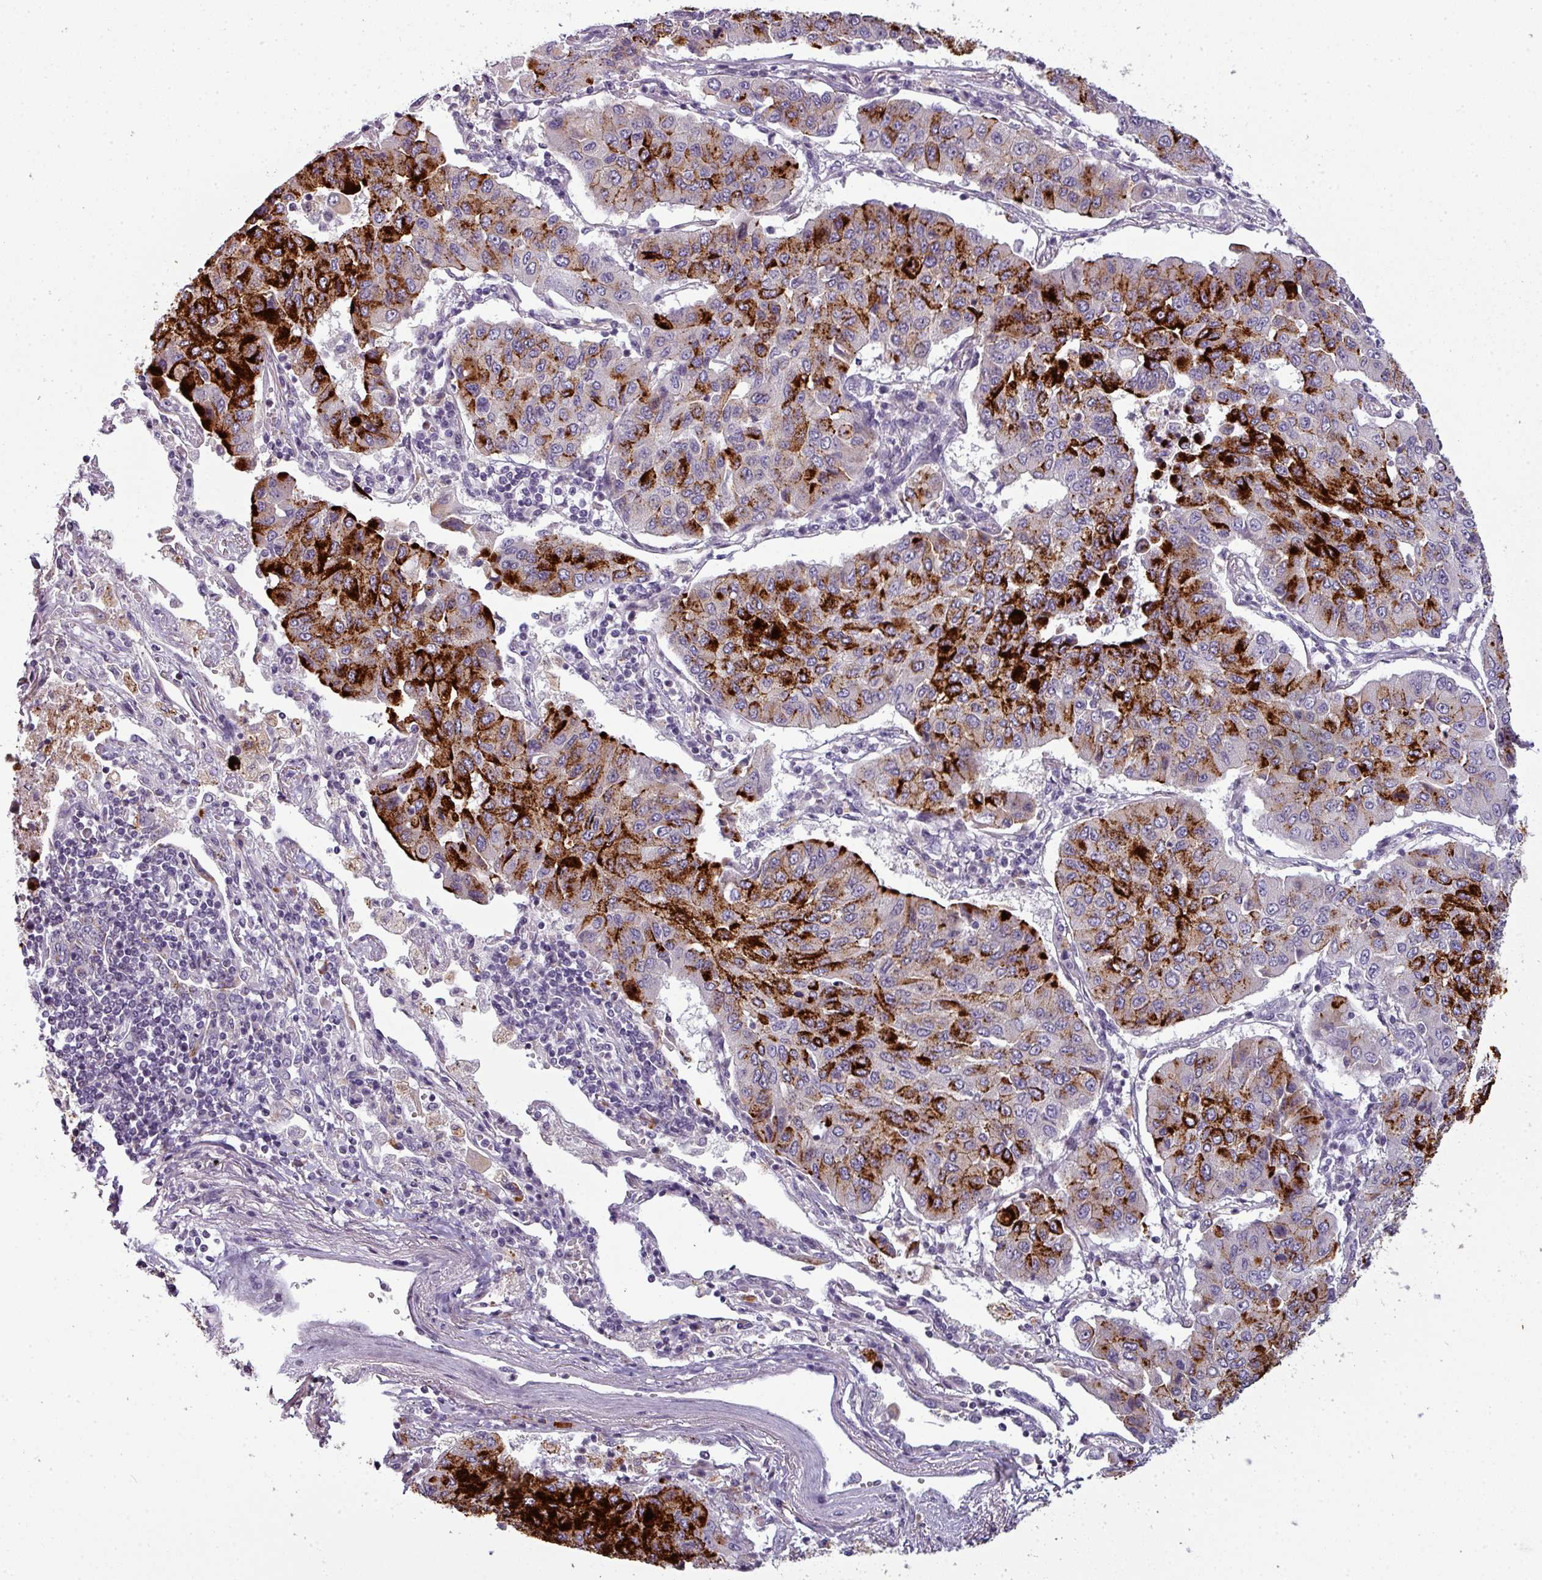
{"staining": {"intensity": "strong", "quantity": "25%-75%", "location": "cytoplasmic/membranous"}, "tissue": "lung cancer", "cell_type": "Tumor cells", "image_type": "cancer", "snomed": [{"axis": "morphology", "description": "Squamous cell carcinoma, NOS"}, {"axis": "topography", "description": "Lung"}], "caption": "Protein staining reveals strong cytoplasmic/membranous staining in about 25%-75% of tumor cells in lung cancer.", "gene": "TMEFF1", "patient": {"sex": "male", "age": 74}}